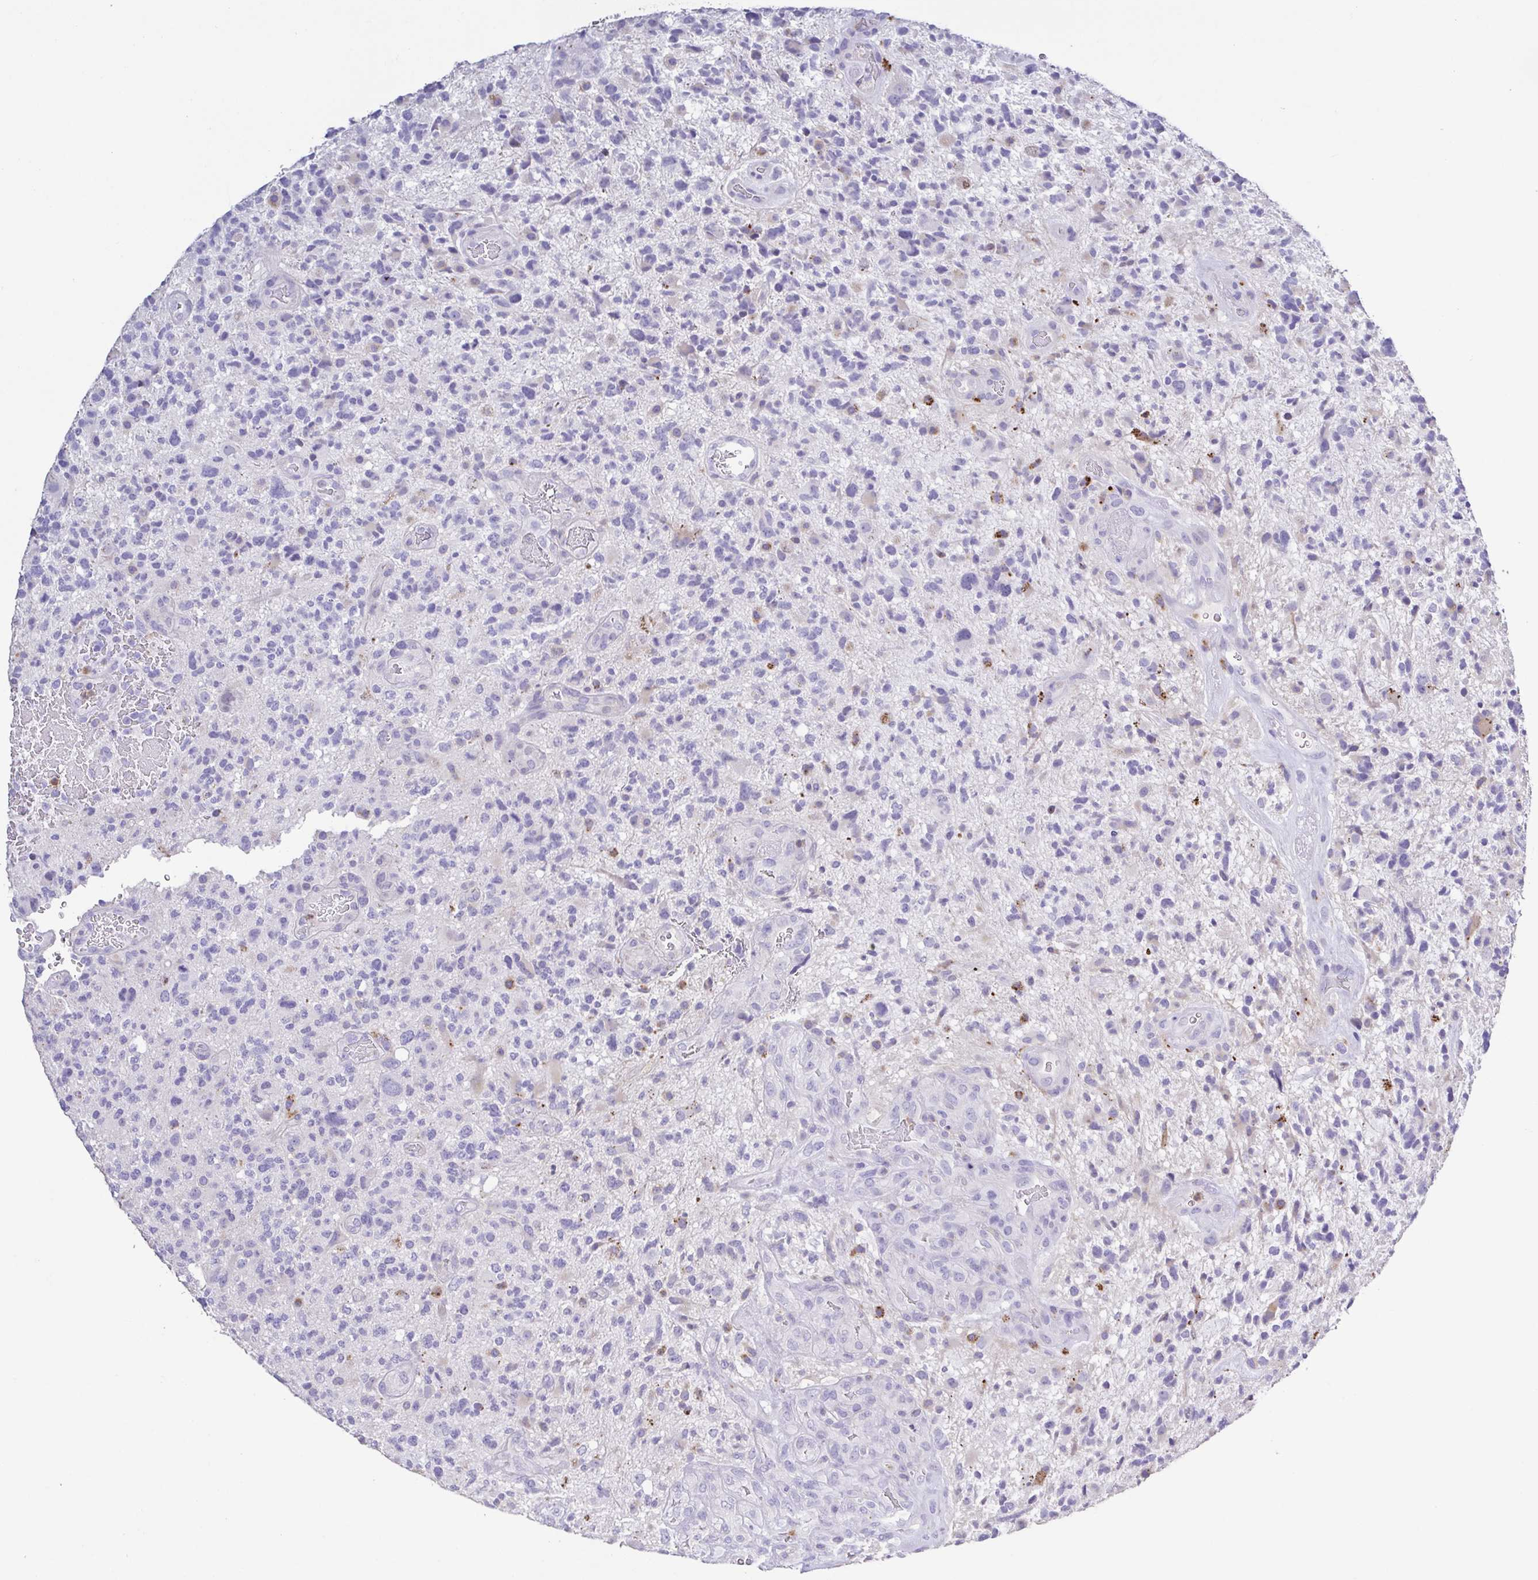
{"staining": {"intensity": "negative", "quantity": "none", "location": "none"}, "tissue": "glioma", "cell_type": "Tumor cells", "image_type": "cancer", "snomed": [{"axis": "morphology", "description": "Glioma, malignant, High grade"}, {"axis": "topography", "description": "Brain"}], "caption": "Glioma was stained to show a protein in brown. There is no significant expression in tumor cells.", "gene": "PGLYRP1", "patient": {"sex": "female", "age": 71}}